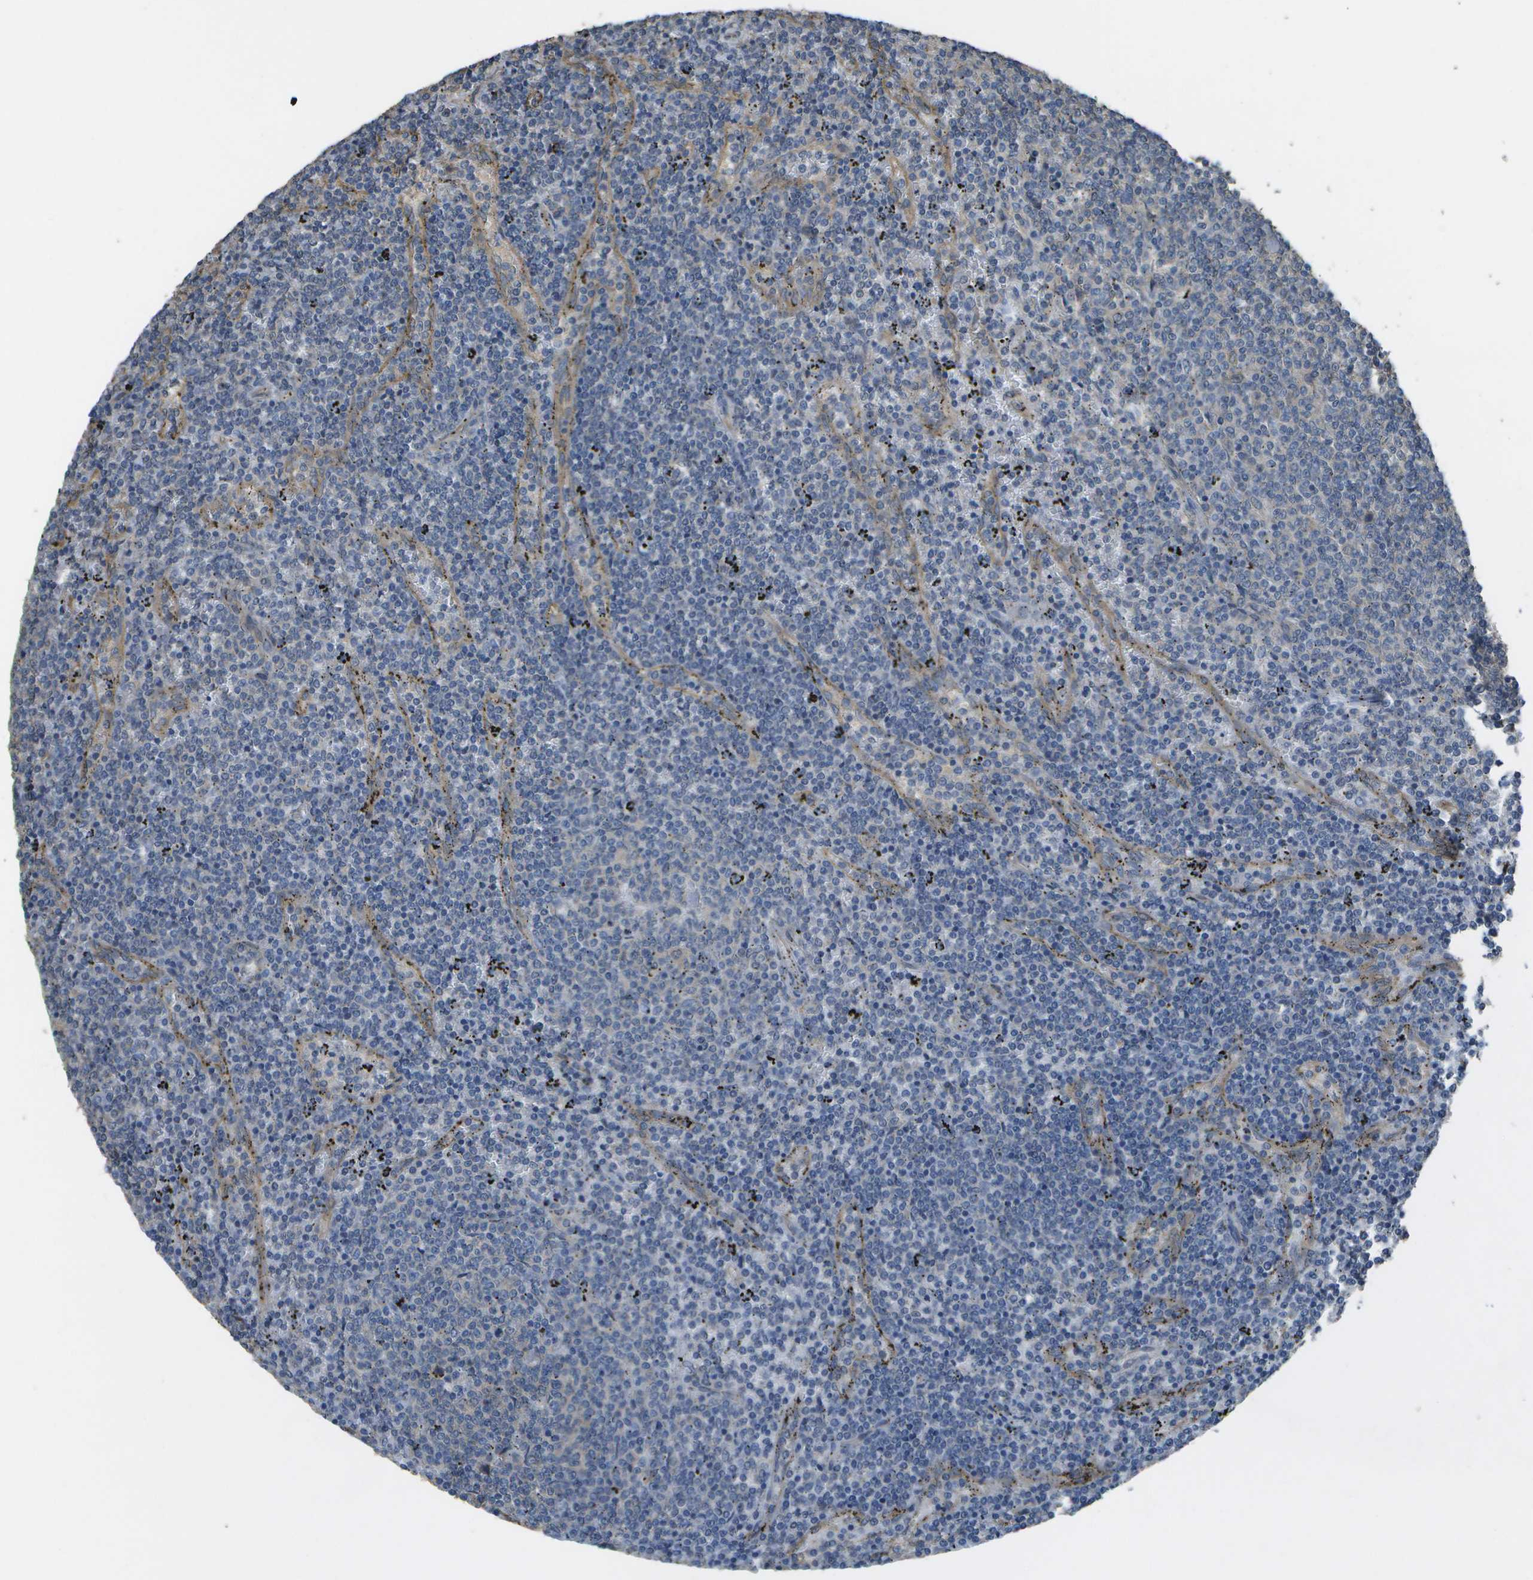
{"staining": {"intensity": "negative", "quantity": "none", "location": "none"}, "tissue": "lymphoma", "cell_type": "Tumor cells", "image_type": "cancer", "snomed": [{"axis": "morphology", "description": "Malignant lymphoma, non-Hodgkin's type, Low grade"}, {"axis": "topography", "description": "Spleen"}], "caption": "The IHC histopathology image has no significant positivity in tumor cells of malignant lymphoma, non-Hodgkin's type (low-grade) tissue.", "gene": "CLNS1A", "patient": {"sex": "female", "age": 50}}